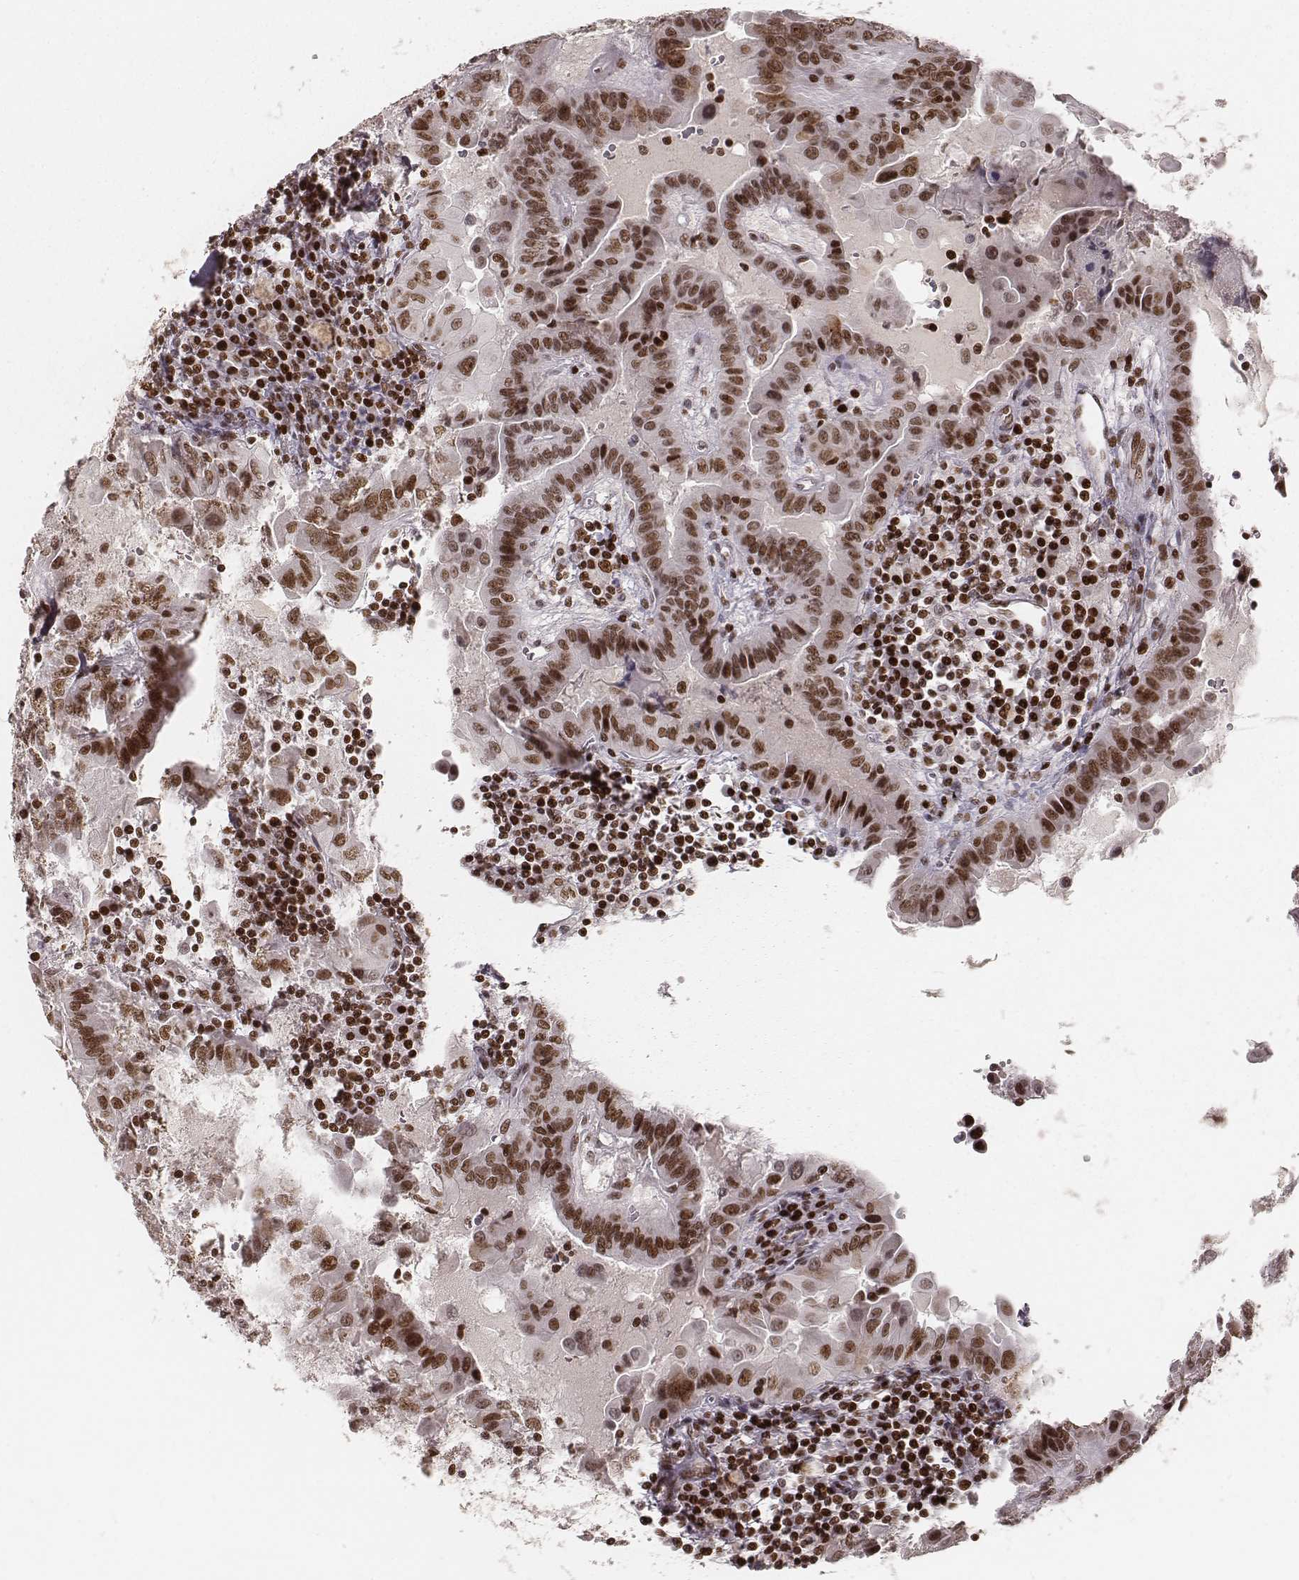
{"staining": {"intensity": "moderate", "quantity": ">75%", "location": "nuclear"}, "tissue": "thyroid cancer", "cell_type": "Tumor cells", "image_type": "cancer", "snomed": [{"axis": "morphology", "description": "Papillary adenocarcinoma, NOS"}, {"axis": "topography", "description": "Thyroid gland"}], "caption": "Thyroid cancer (papillary adenocarcinoma) stained for a protein shows moderate nuclear positivity in tumor cells. Immunohistochemistry stains the protein of interest in brown and the nuclei are stained blue.", "gene": "PARP1", "patient": {"sex": "female", "age": 37}}